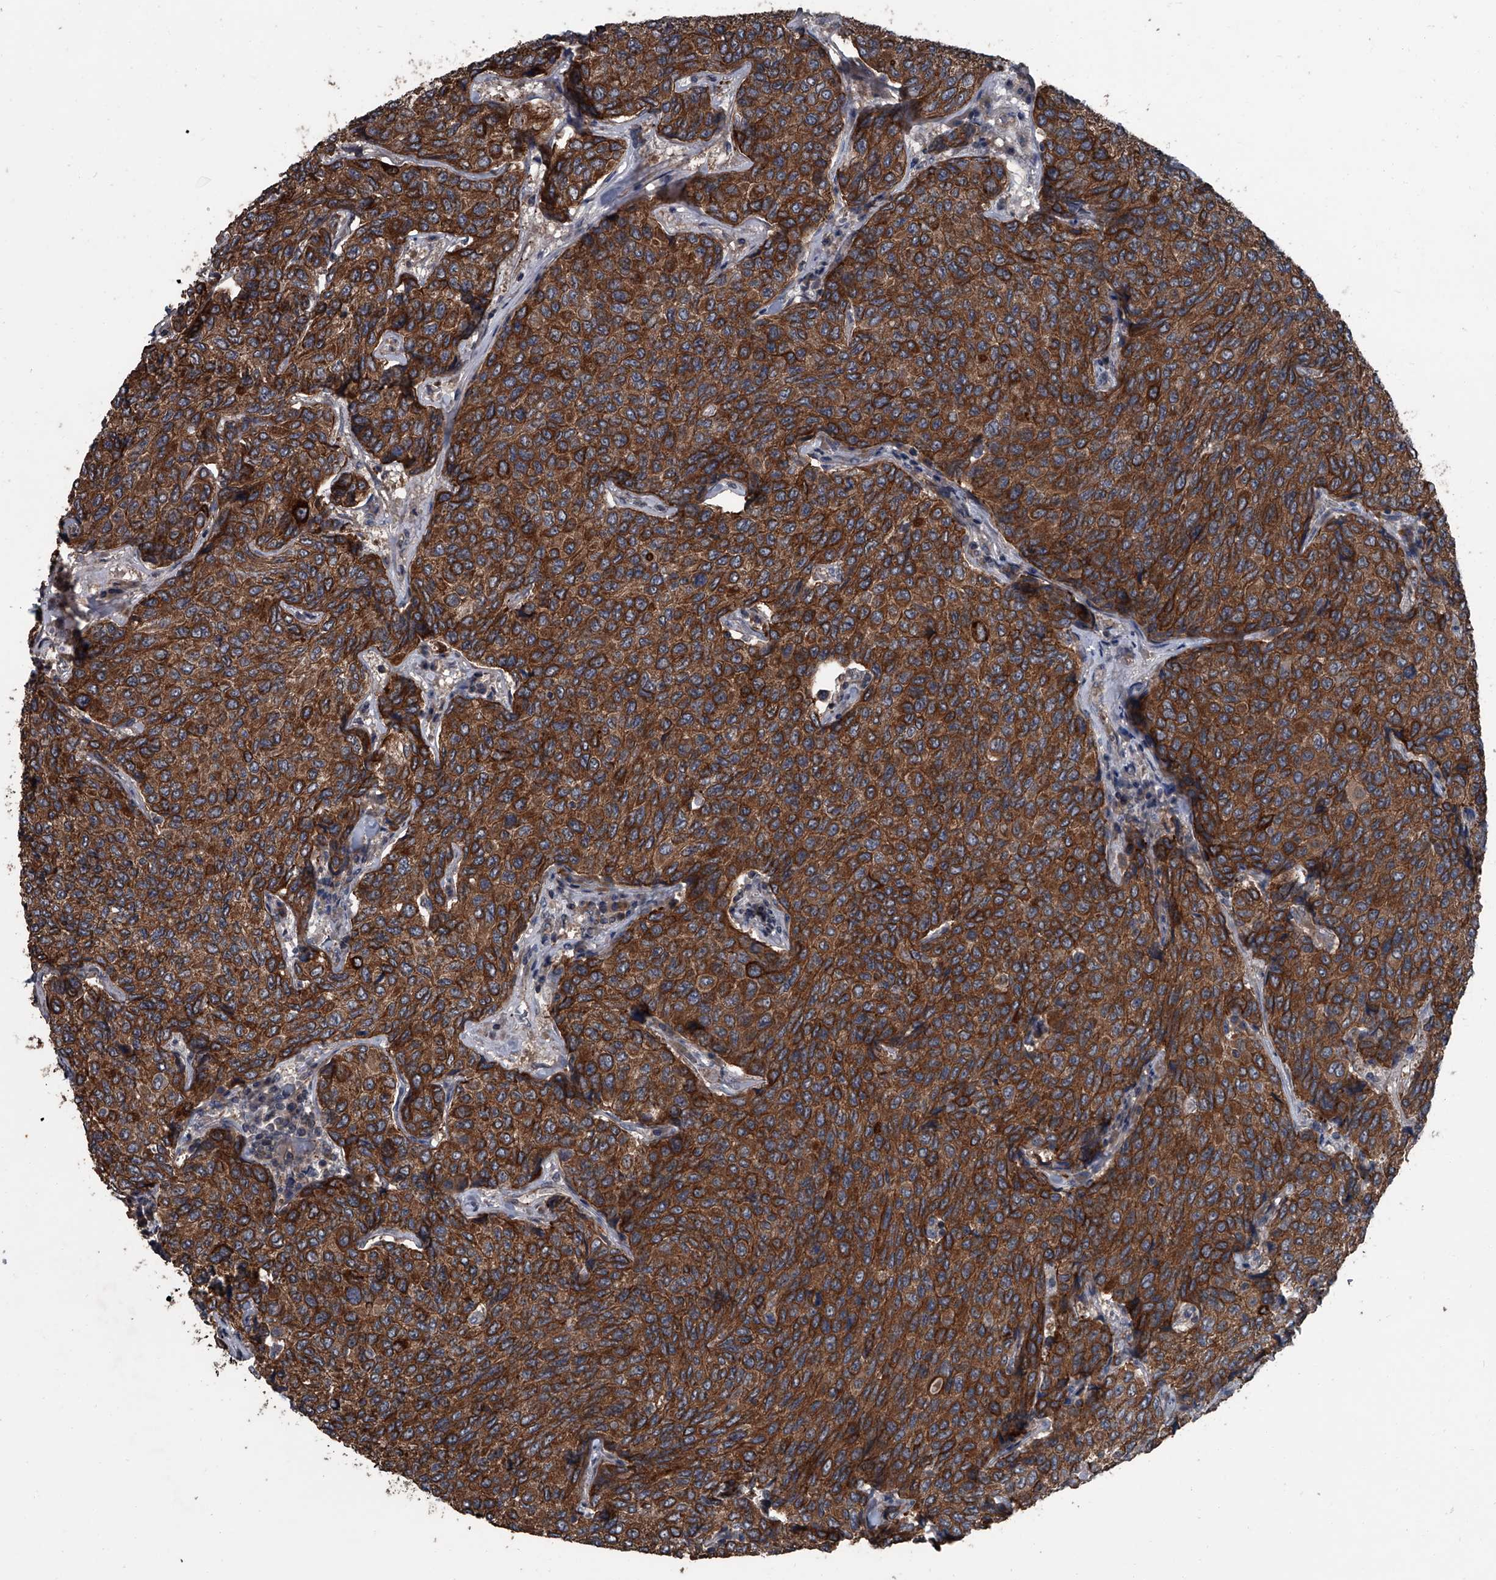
{"staining": {"intensity": "strong", "quantity": ">75%", "location": "cytoplasmic/membranous"}, "tissue": "breast cancer", "cell_type": "Tumor cells", "image_type": "cancer", "snomed": [{"axis": "morphology", "description": "Duct carcinoma"}, {"axis": "topography", "description": "Breast"}], "caption": "High-power microscopy captured an immunohistochemistry (IHC) histopathology image of invasive ductal carcinoma (breast), revealing strong cytoplasmic/membranous expression in approximately >75% of tumor cells. The protein of interest is shown in brown color, while the nuclei are stained blue.", "gene": "OARD1", "patient": {"sex": "female", "age": 55}}